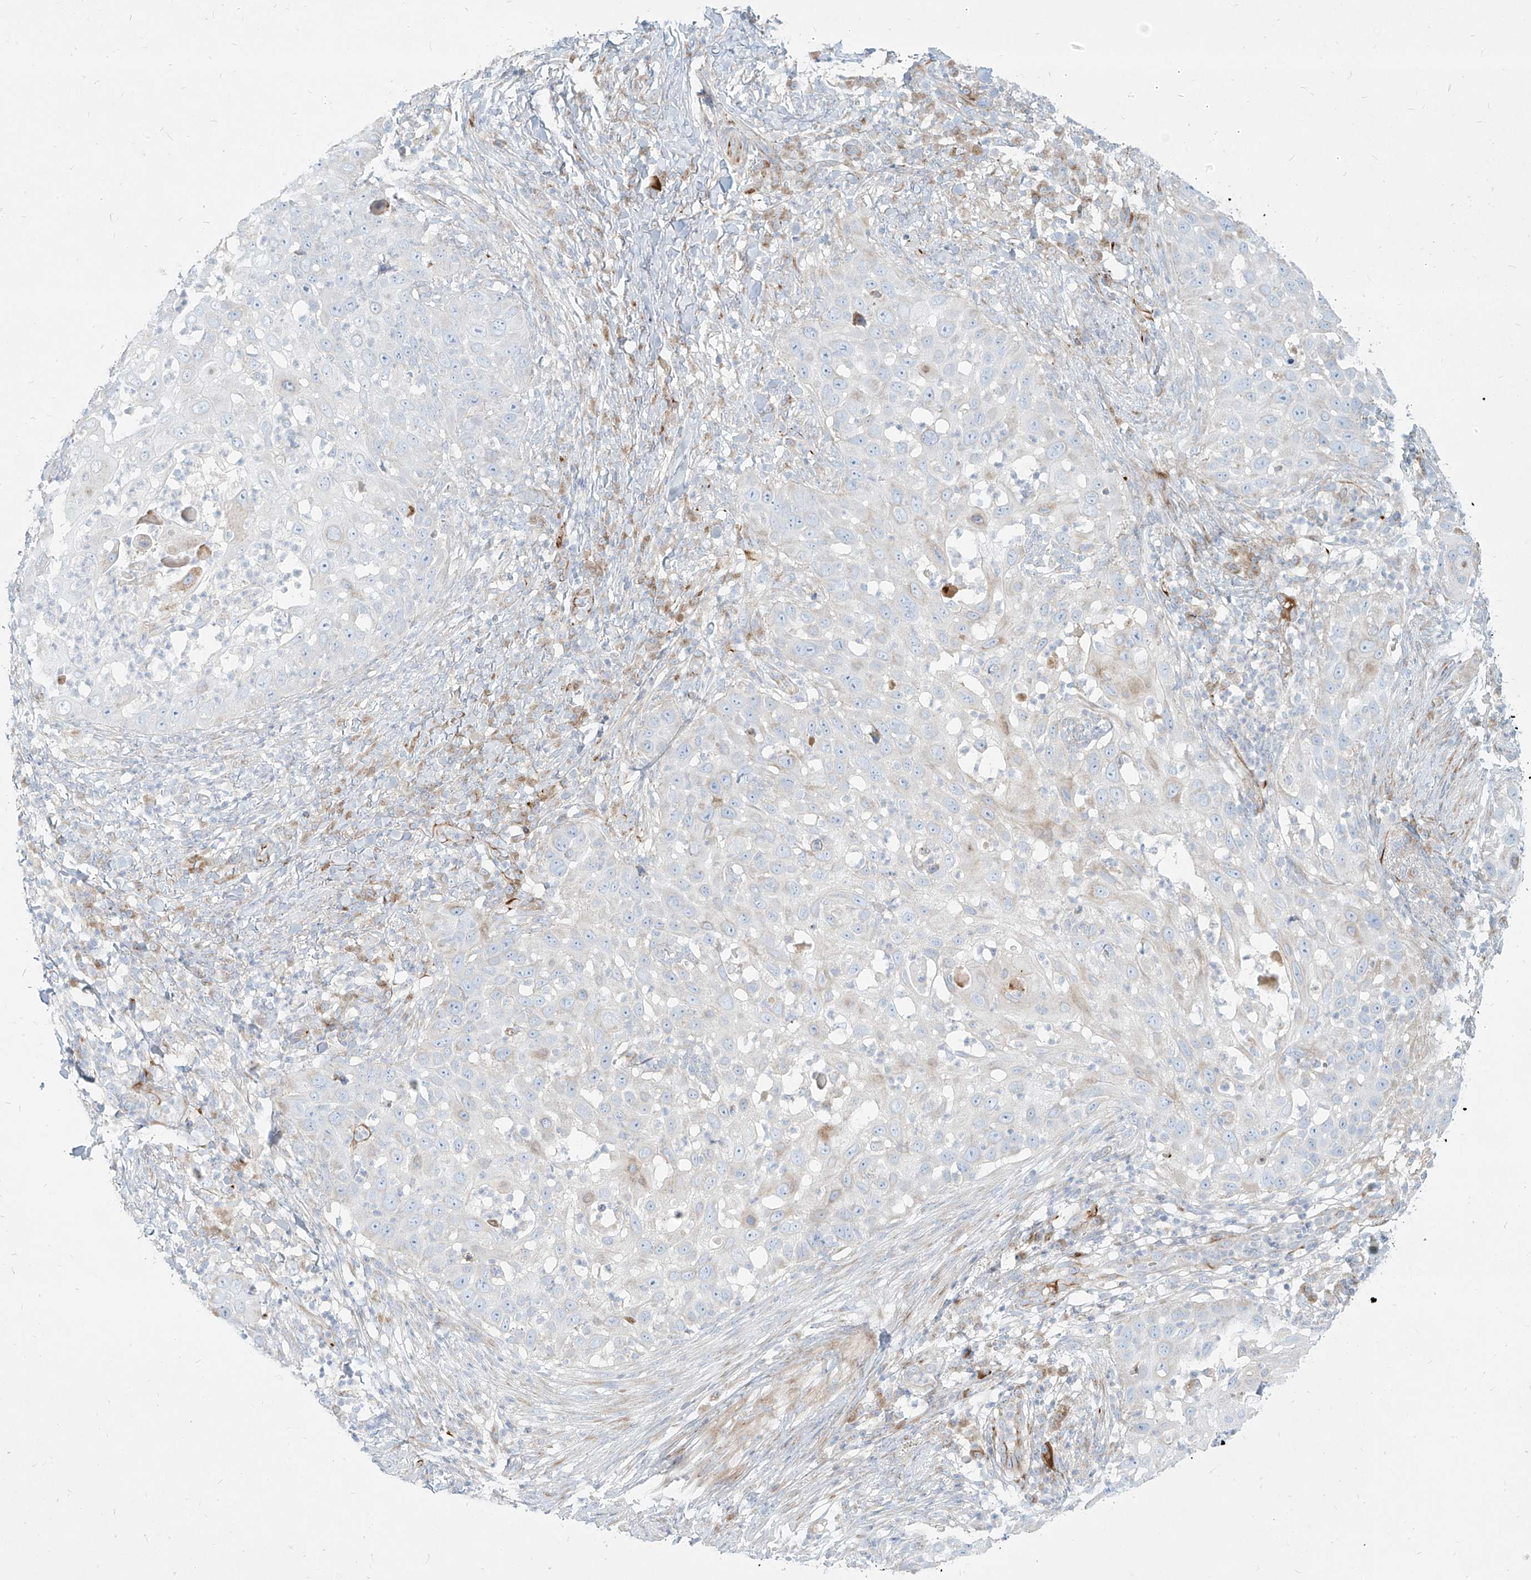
{"staining": {"intensity": "negative", "quantity": "none", "location": "none"}, "tissue": "skin cancer", "cell_type": "Tumor cells", "image_type": "cancer", "snomed": [{"axis": "morphology", "description": "Squamous cell carcinoma, NOS"}, {"axis": "topography", "description": "Skin"}], "caption": "Immunohistochemistry (IHC) of squamous cell carcinoma (skin) exhibits no expression in tumor cells. The staining is performed using DAB (3,3'-diaminobenzidine) brown chromogen with nuclei counter-stained in using hematoxylin.", "gene": "MTX2", "patient": {"sex": "female", "age": 44}}